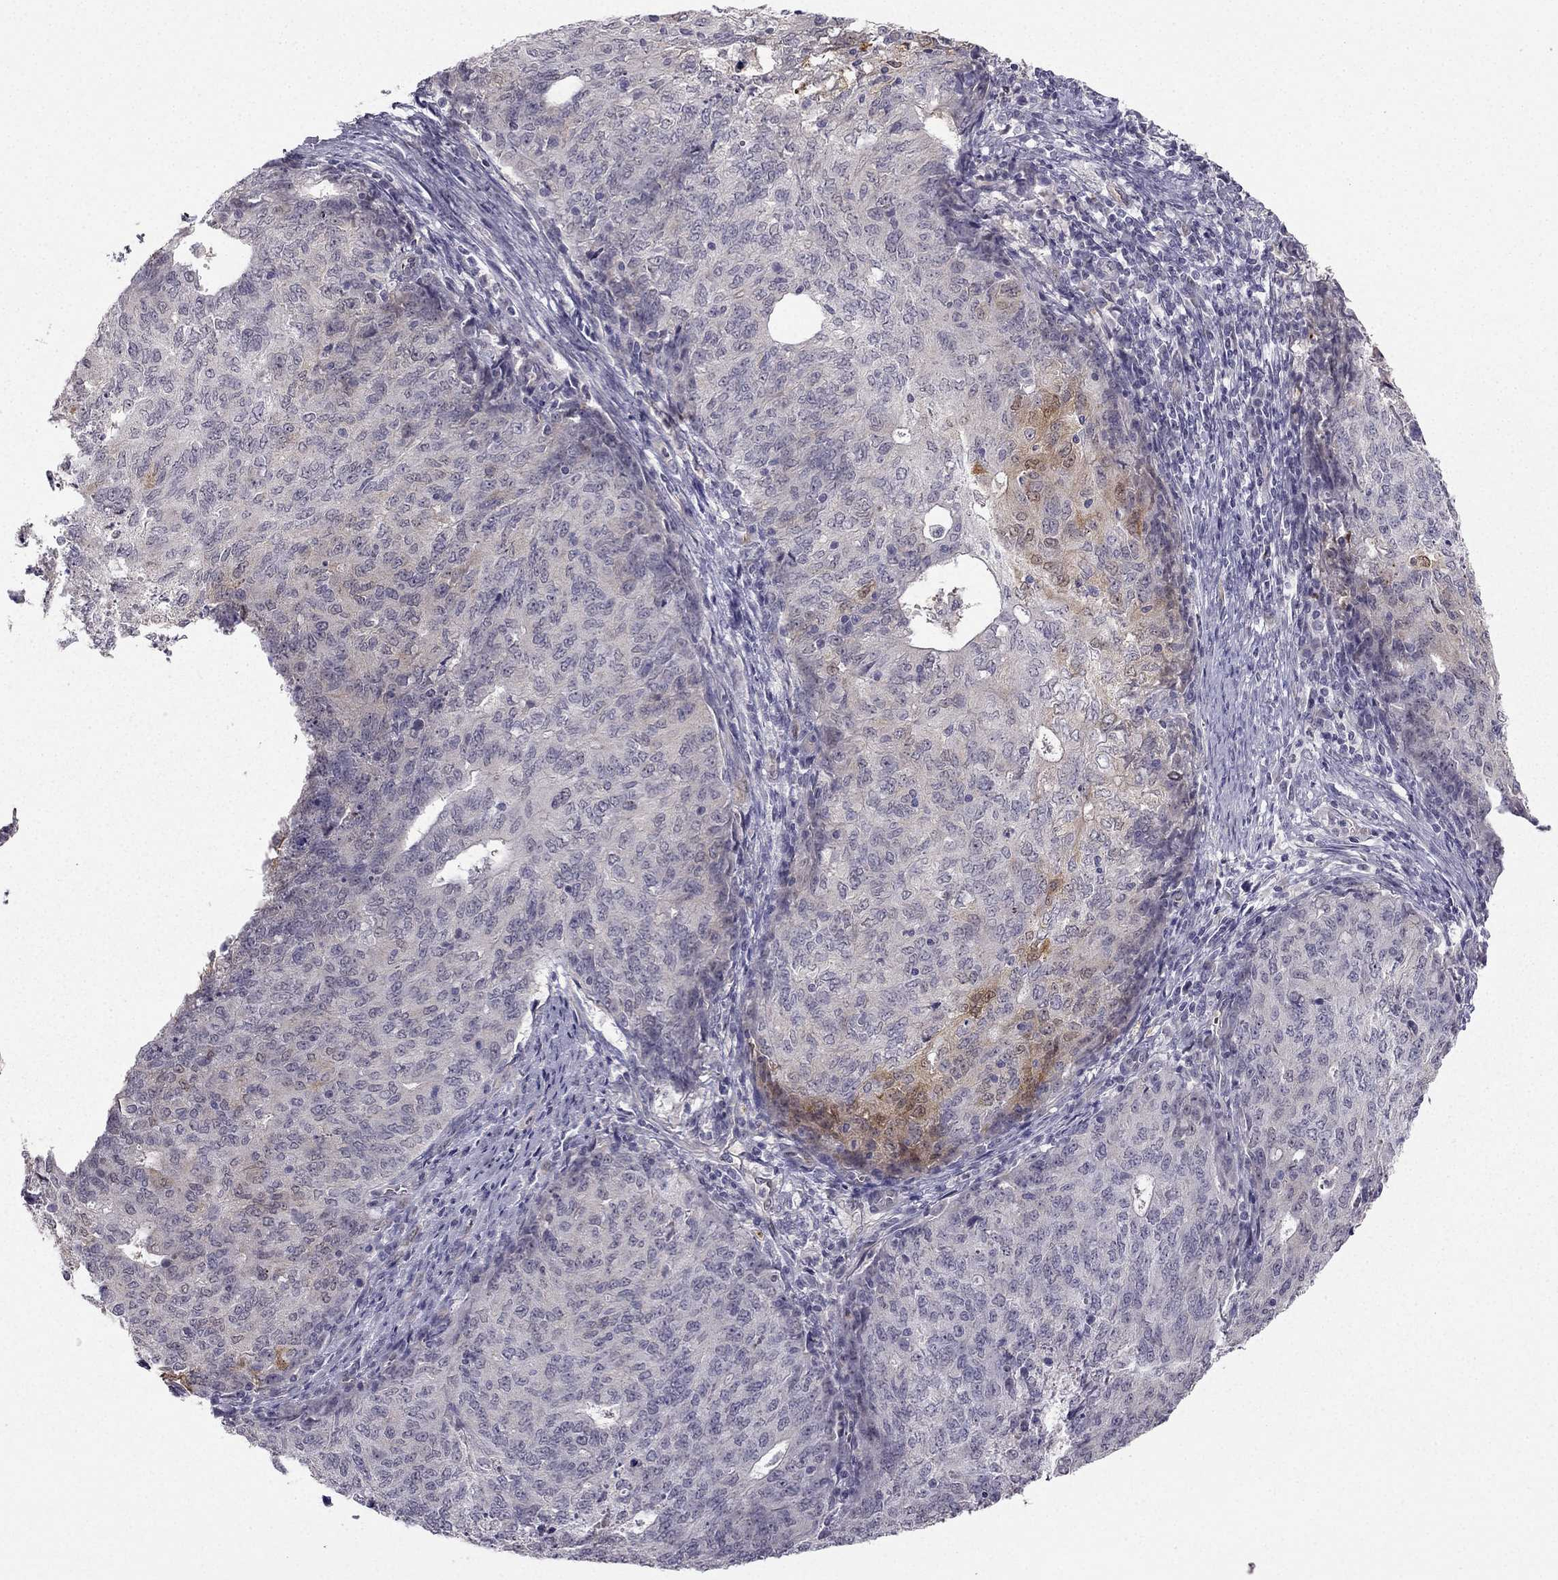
{"staining": {"intensity": "weak", "quantity": "<25%", "location": "cytoplasmic/membranous"}, "tissue": "endometrial cancer", "cell_type": "Tumor cells", "image_type": "cancer", "snomed": [{"axis": "morphology", "description": "Adenocarcinoma, NOS"}, {"axis": "topography", "description": "Endometrium"}], "caption": "A high-resolution photomicrograph shows IHC staining of endometrial cancer, which displays no significant staining in tumor cells.", "gene": "NQO1", "patient": {"sex": "female", "age": 82}}